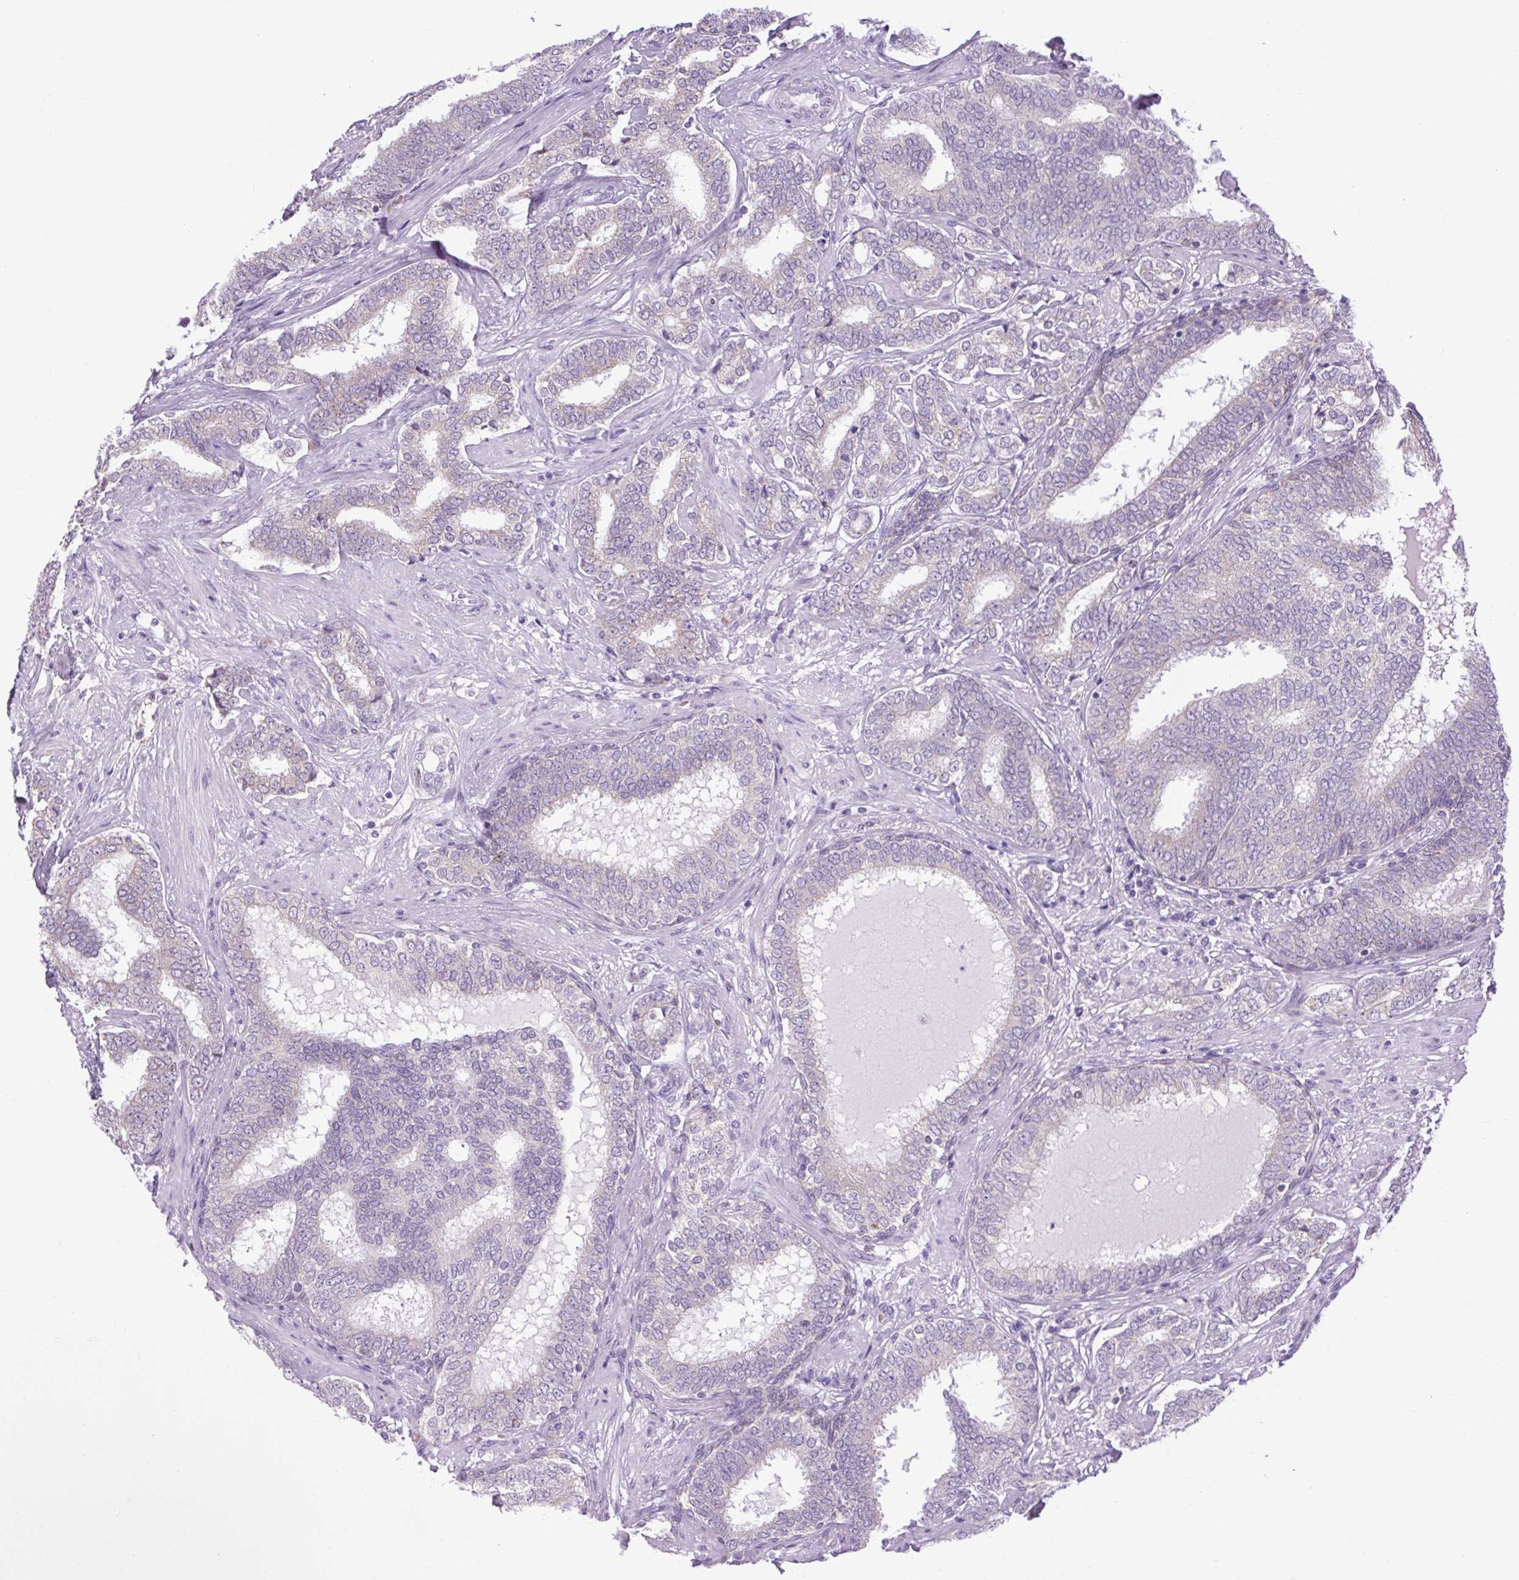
{"staining": {"intensity": "negative", "quantity": "none", "location": "none"}, "tissue": "prostate cancer", "cell_type": "Tumor cells", "image_type": "cancer", "snomed": [{"axis": "morphology", "description": "Adenocarcinoma, High grade"}, {"axis": "topography", "description": "Prostate"}], "caption": "Tumor cells are negative for protein expression in human prostate high-grade adenocarcinoma.", "gene": "SCO2", "patient": {"sex": "male", "age": 72}}